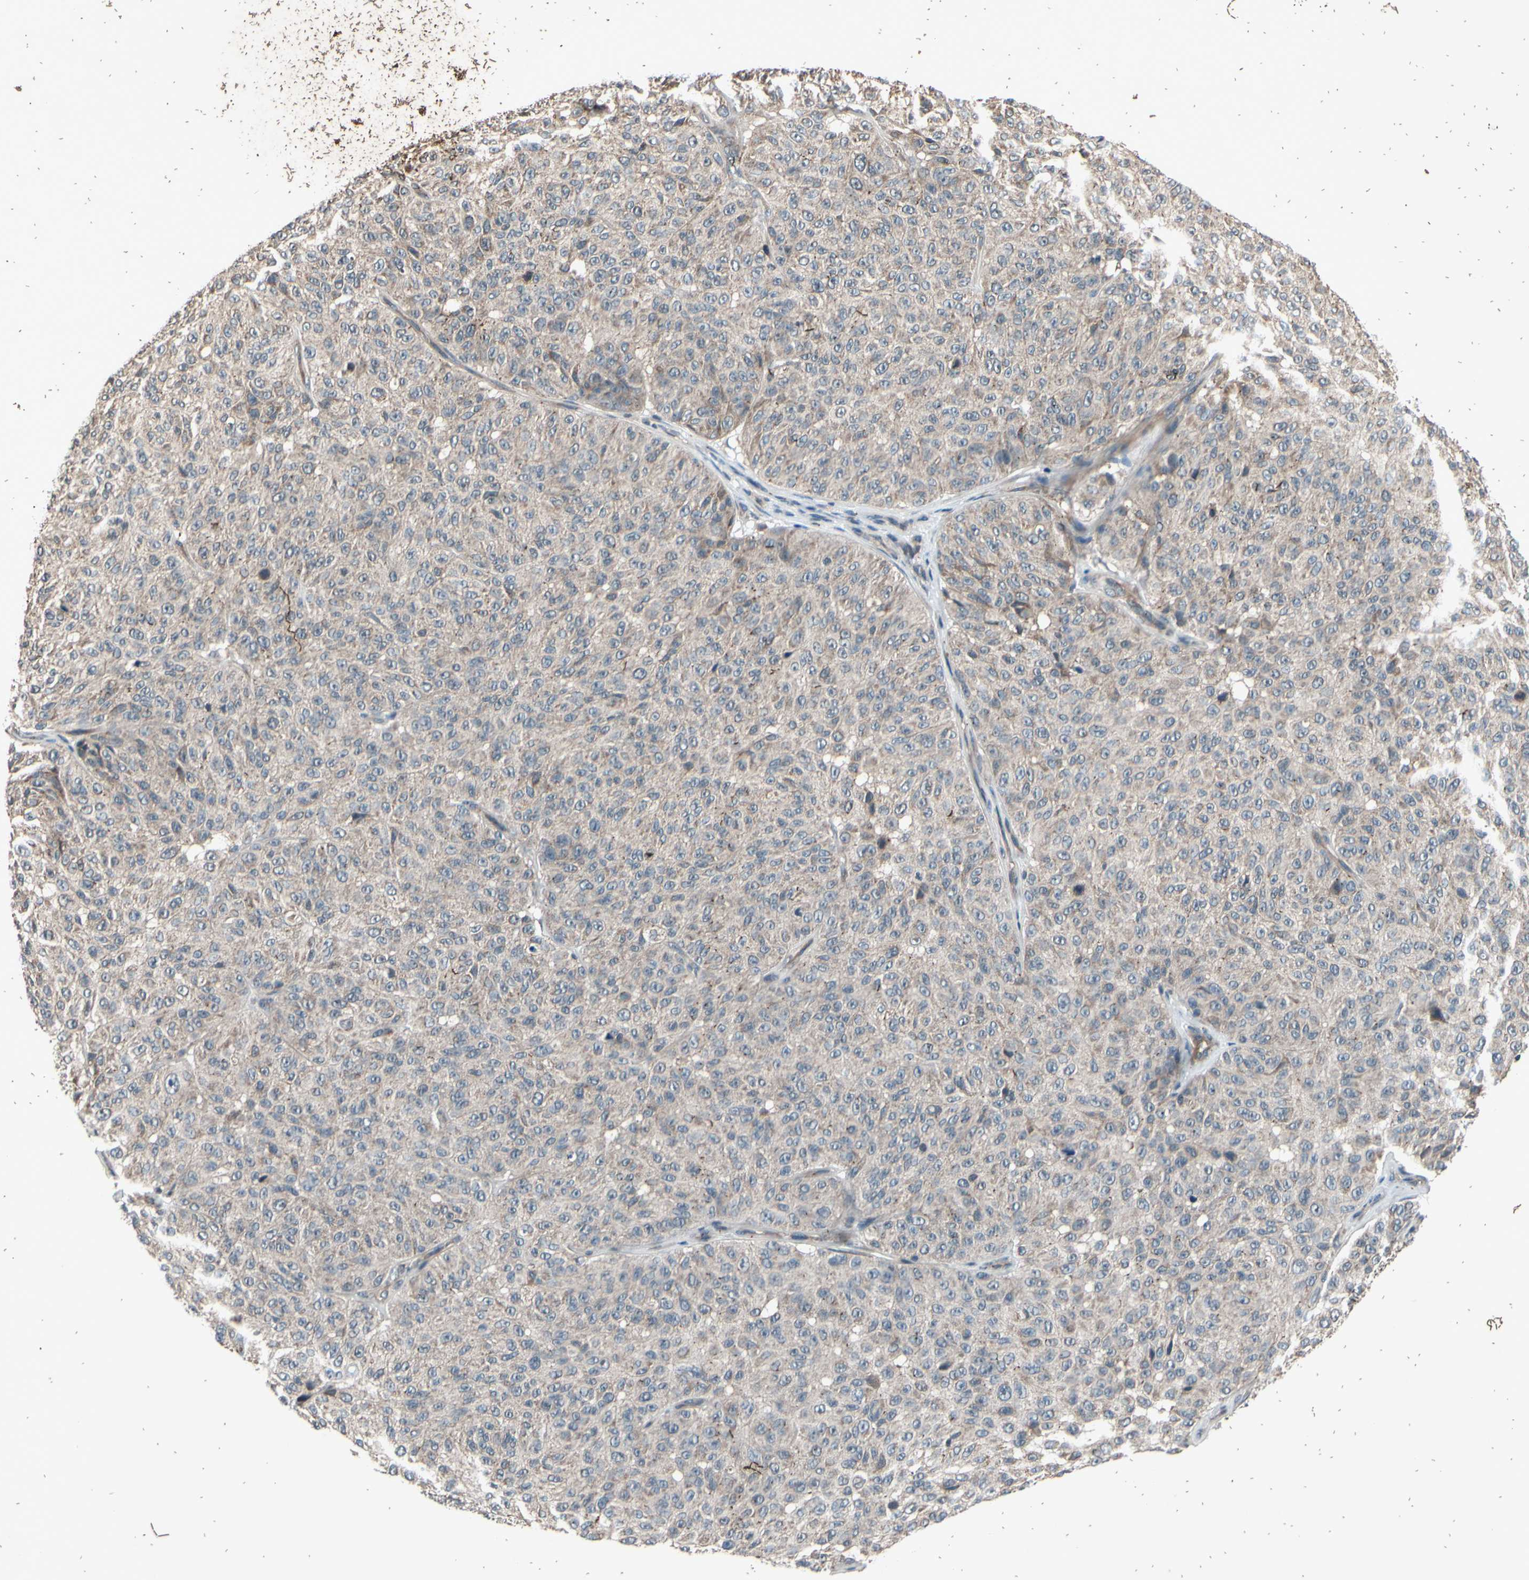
{"staining": {"intensity": "weak", "quantity": ">75%", "location": "cytoplasmic/membranous"}, "tissue": "melanoma", "cell_type": "Tumor cells", "image_type": "cancer", "snomed": [{"axis": "morphology", "description": "Malignant melanoma, NOS"}, {"axis": "topography", "description": "Skin"}], "caption": "There is low levels of weak cytoplasmic/membranous expression in tumor cells of malignant melanoma, as demonstrated by immunohistochemical staining (brown color).", "gene": "MBTPS2", "patient": {"sex": "female", "age": 46}}